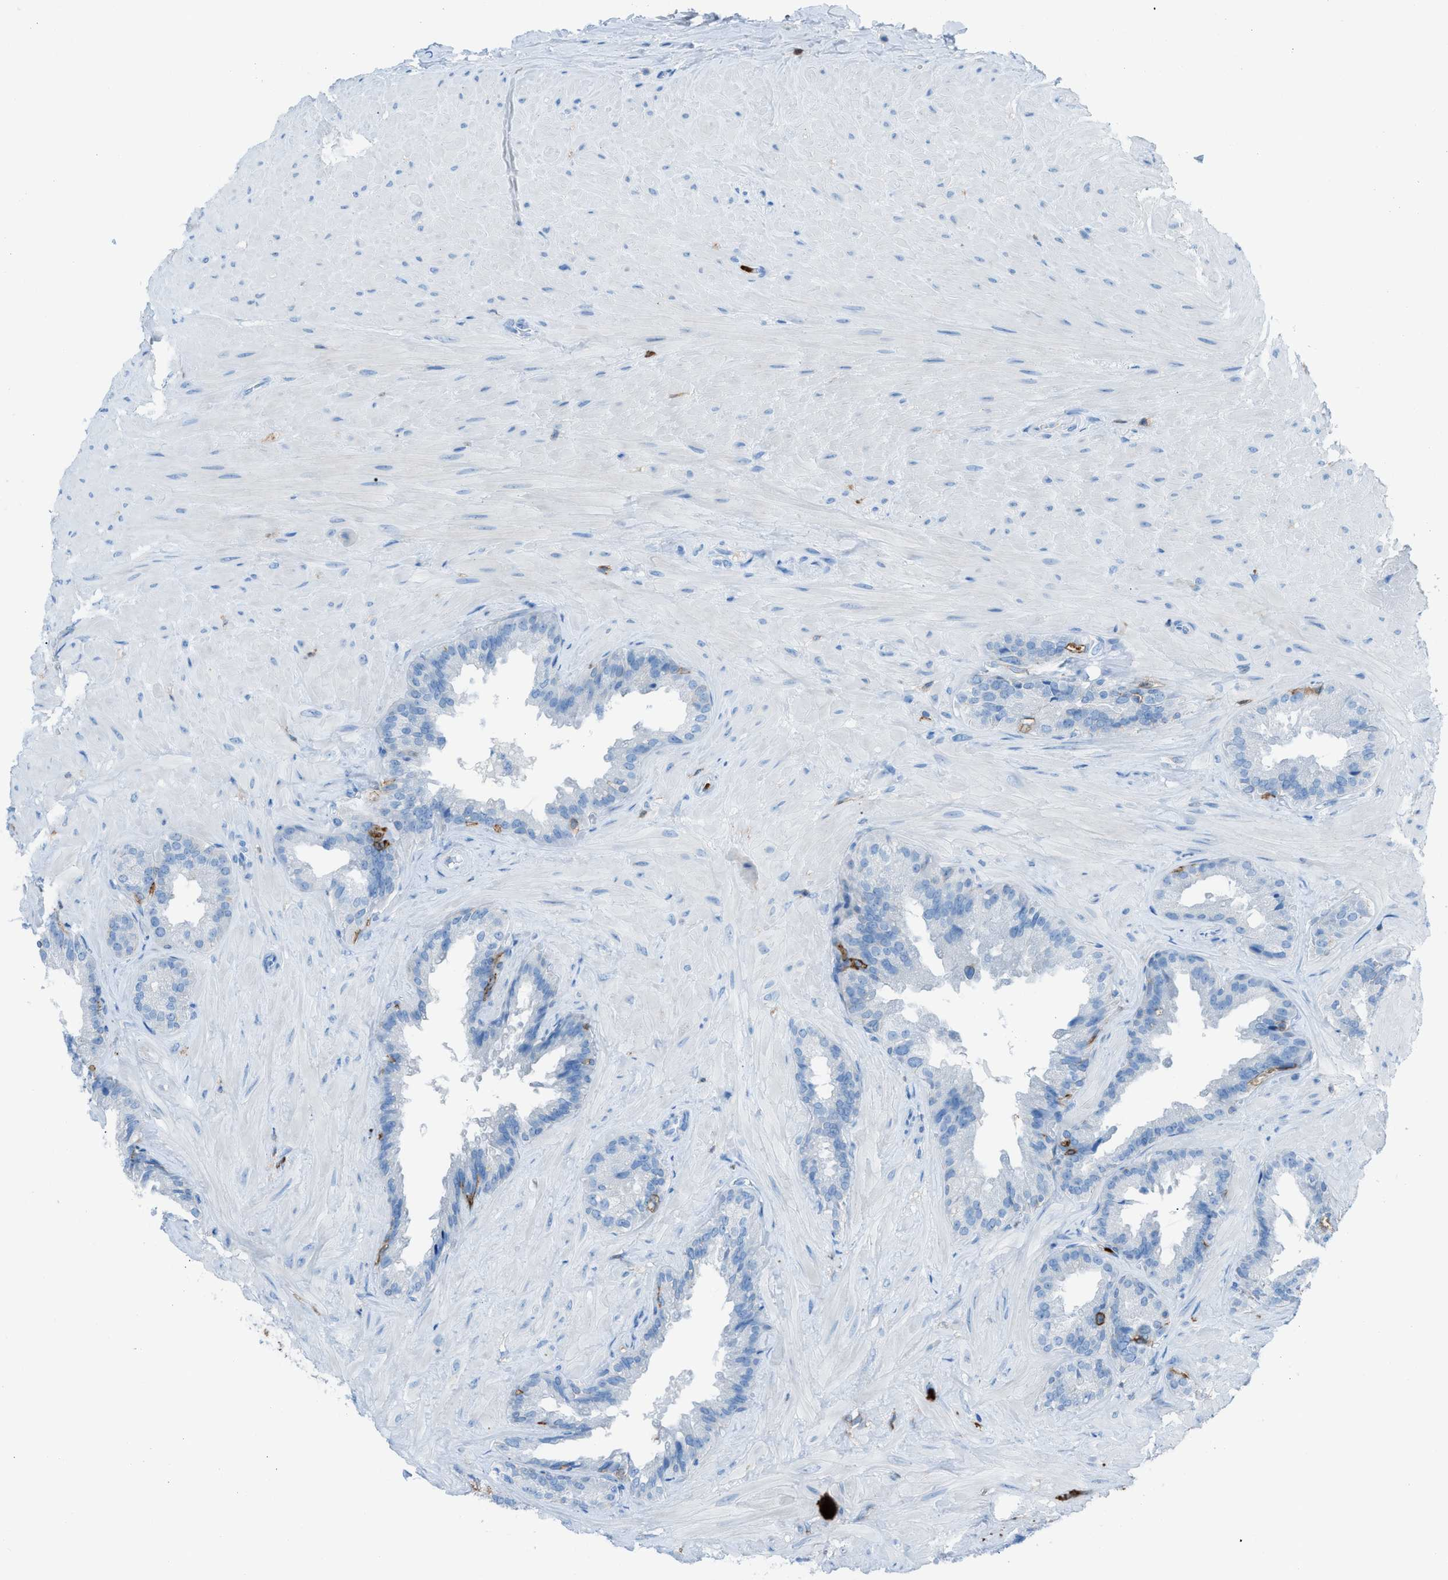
{"staining": {"intensity": "negative", "quantity": "none", "location": "none"}, "tissue": "seminal vesicle", "cell_type": "Glandular cells", "image_type": "normal", "snomed": [{"axis": "morphology", "description": "Normal tissue, NOS"}, {"axis": "topography", "description": "Seminal veicle"}], "caption": "Immunohistochemical staining of unremarkable seminal vesicle displays no significant expression in glandular cells.", "gene": "ITGB2", "patient": {"sex": "male", "age": 46}}